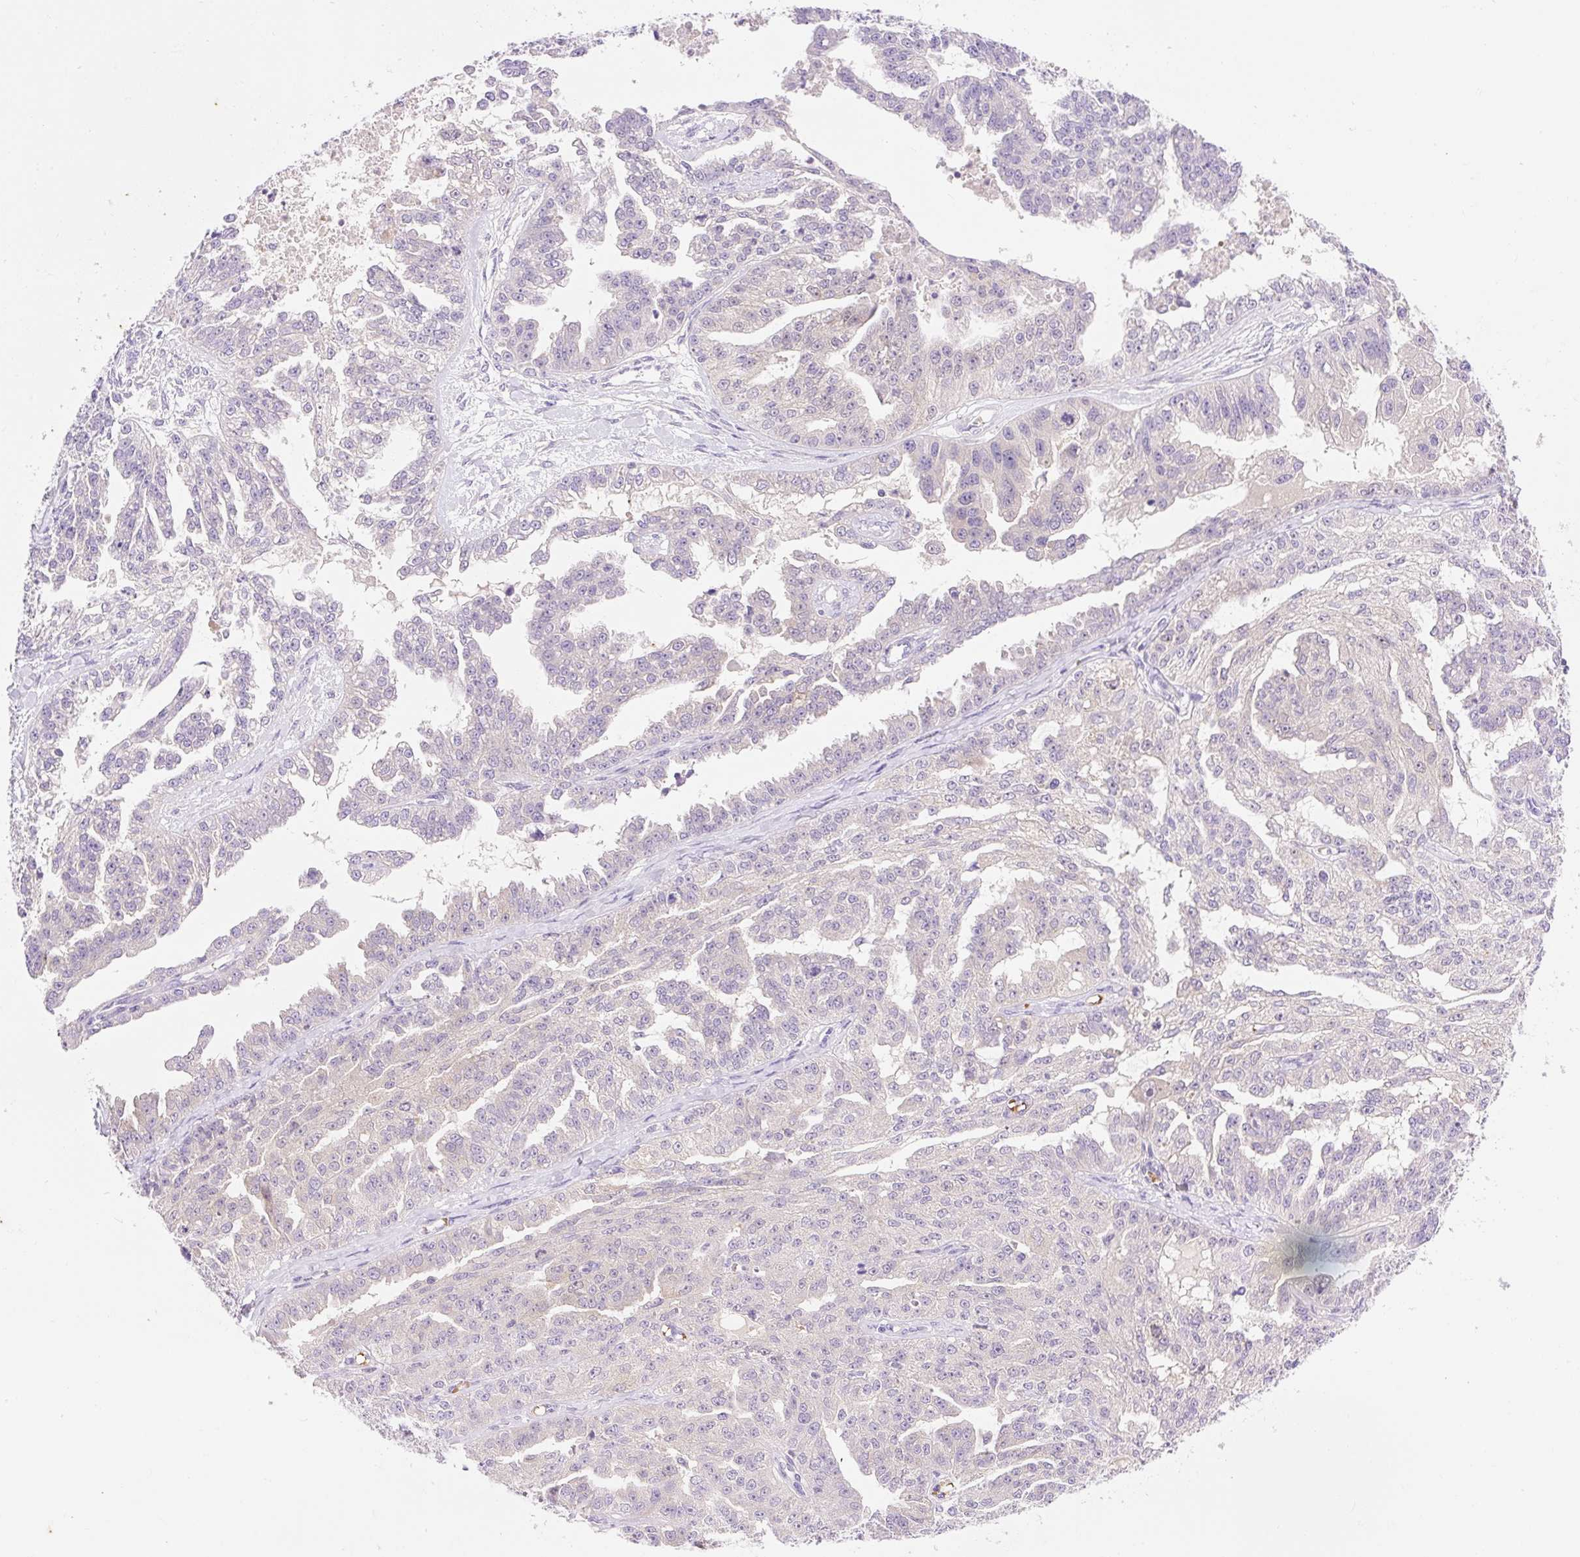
{"staining": {"intensity": "negative", "quantity": "none", "location": "none"}, "tissue": "ovarian cancer", "cell_type": "Tumor cells", "image_type": "cancer", "snomed": [{"axis": "morphology", "description": "Cystadenocarcinoma, serous, NOS"}, {"axis": "topography", "description": "Ovary"}], "caption": "This is an immunohistochemistry micrograph of serous cystadenocarcinoma (ovarian). There is no positivity in tumor cells.", "gene": "LHFPL5", "patient": {"sex": "female", "age": 58}}